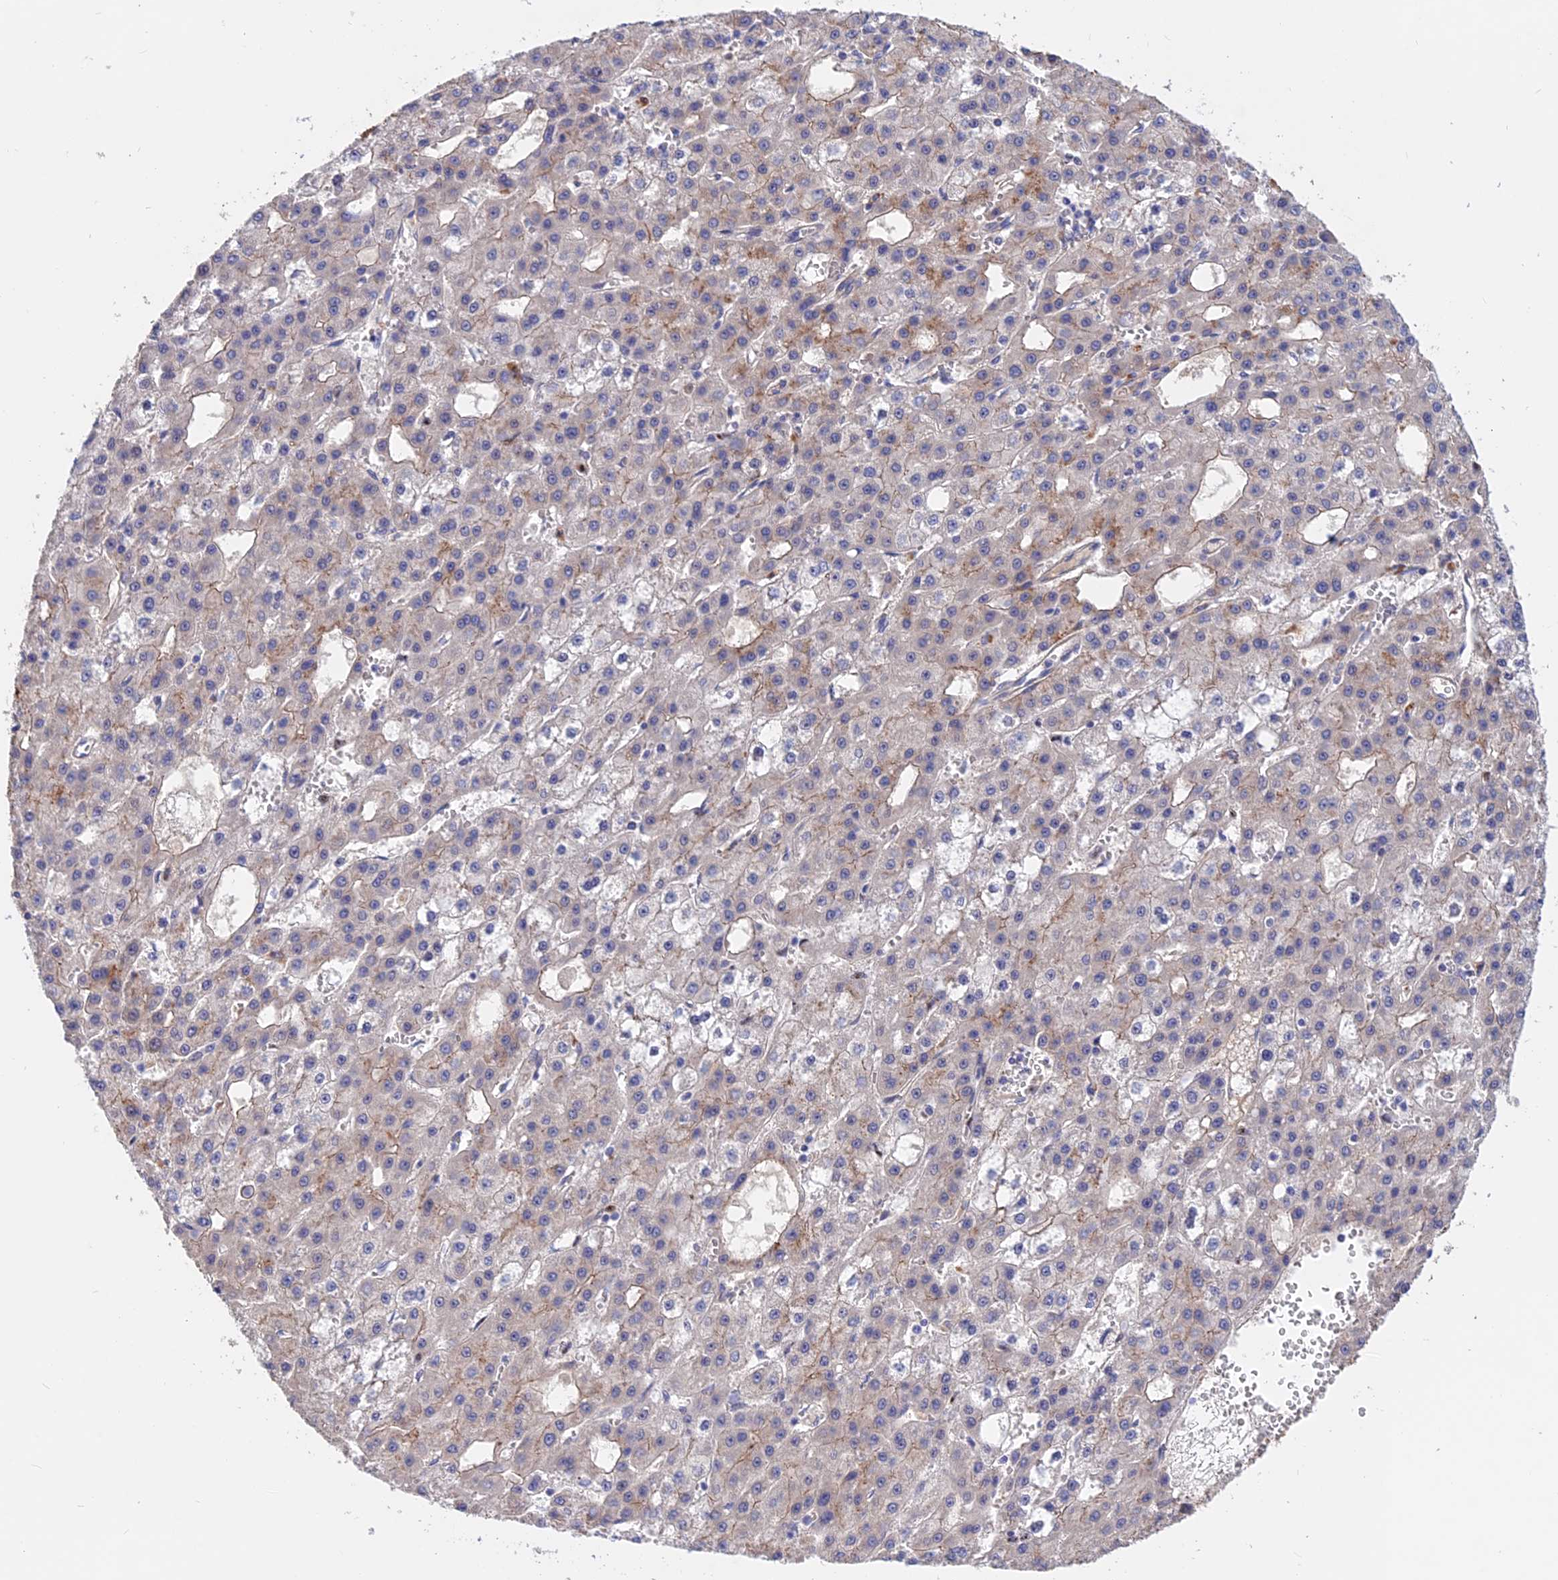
{"staining": {"intensity": "moderate", "quantity": "<25%", "location": "cytoplasmic/membranous"}, "tissue": "liver cancer", "cell_type": "Tumor cells", "image_type": "cancer", "snomed": [{"axis": "morphology", "description": "Carcinoma, Hepatocellular, NOS"}, {"axis": "topography", "description": "Liver"}], "caption": "Moderate cytoplasmic/membranous positivity is present in about <25% of tumor cells in liver hepatocellular carcinoma.", "gene": "GK5", "patient": {"sex": "male", "age": 47}}